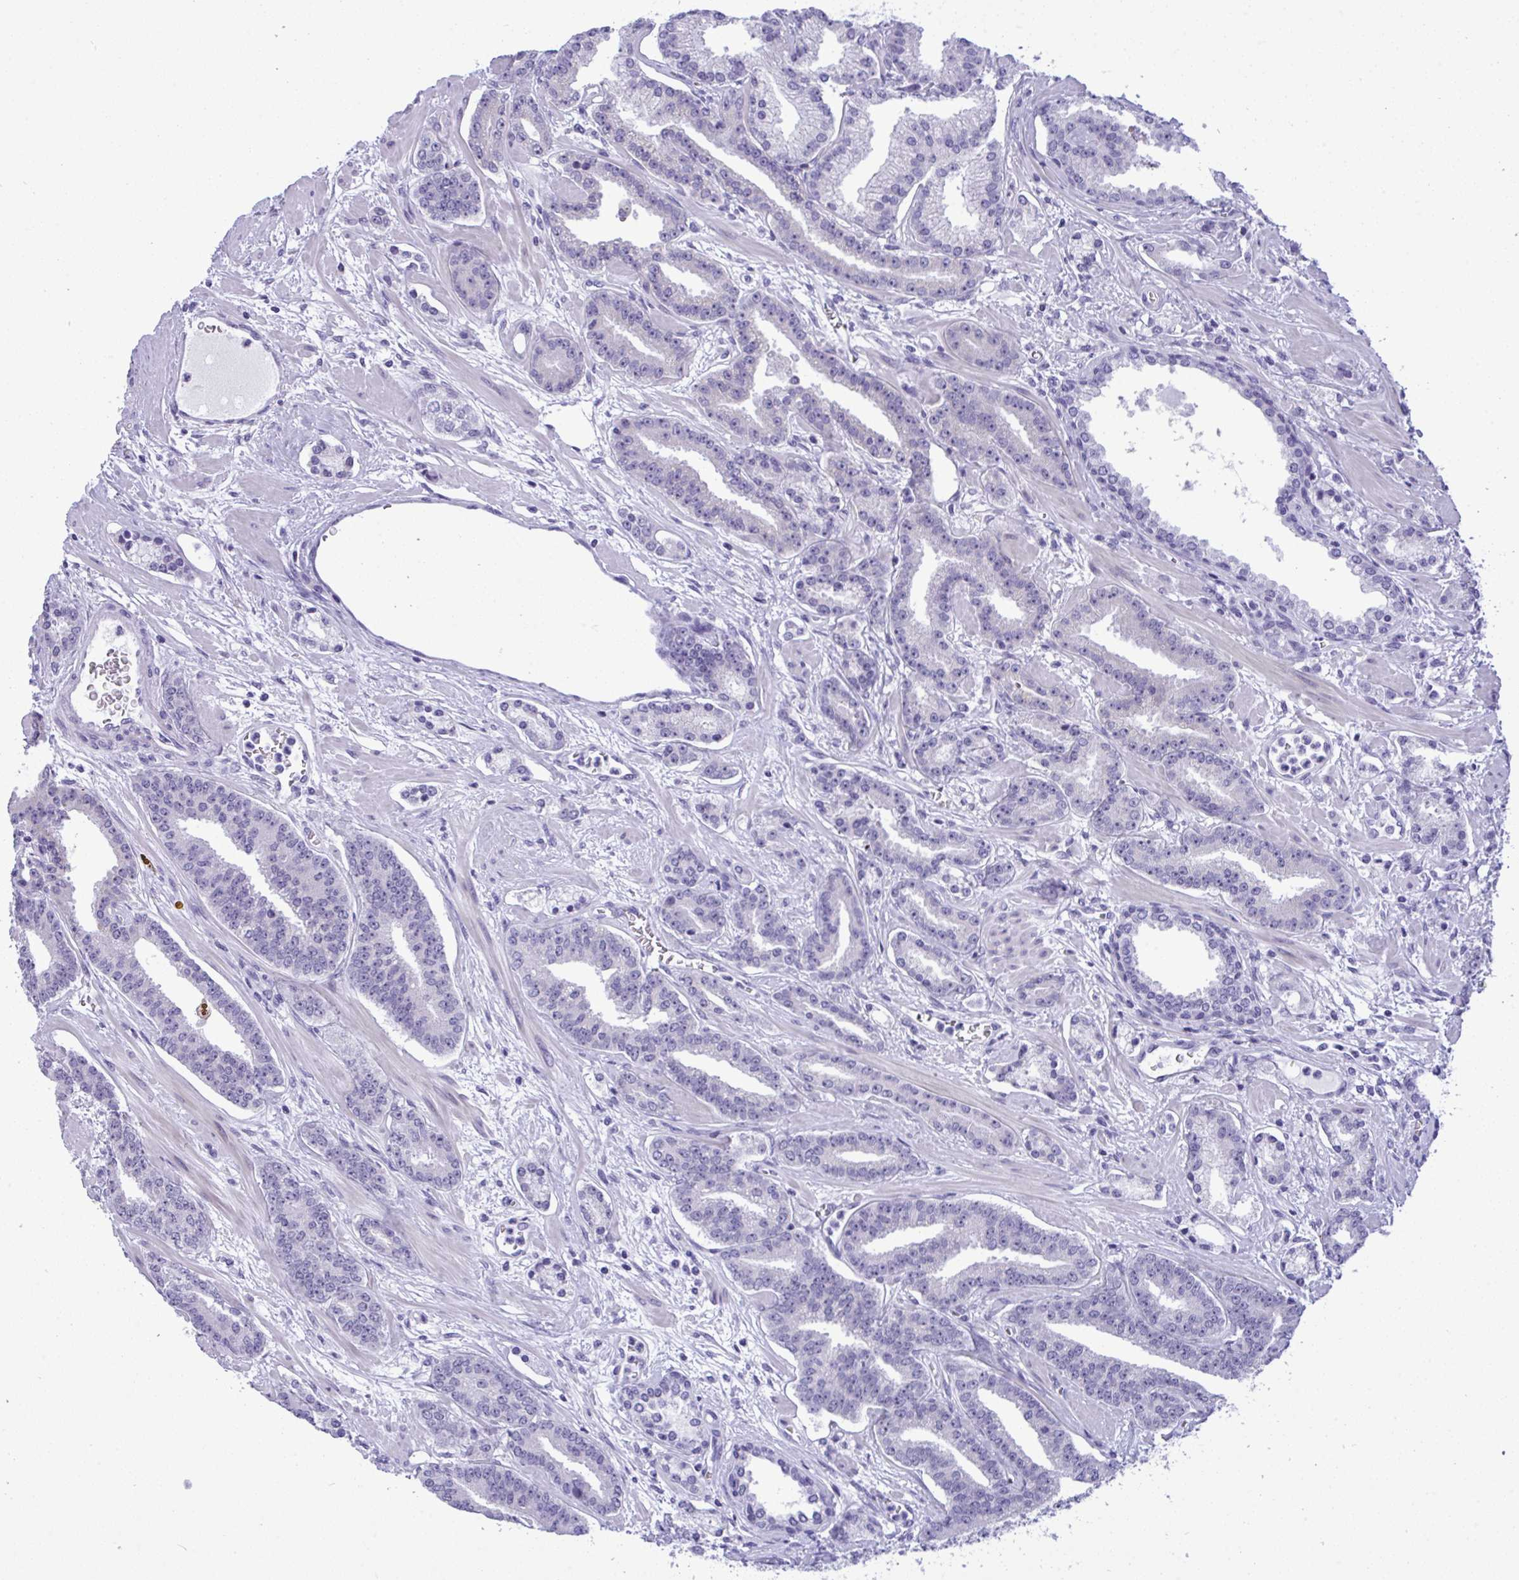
{"staining": {"intensity": "negative", "quantity": "none", "location": "none"}, "tissue": "prostate cancer", "cell_type": "Tumor cells", "image_type": "cancer", "snomed": [{"axis": "morphology", "description": "Adenocarcinoma, High grade"}, {"axis": "topography", "description": "Prostate"}], "caption": "Human prostate cancer (adenocarcinoma (high-grade)) stained for a protein using immunohistochemistry (IHC) displays no staining in tumor cells.", "gene": "YBX2", "patient": {"sex": "male", "age": 60}}